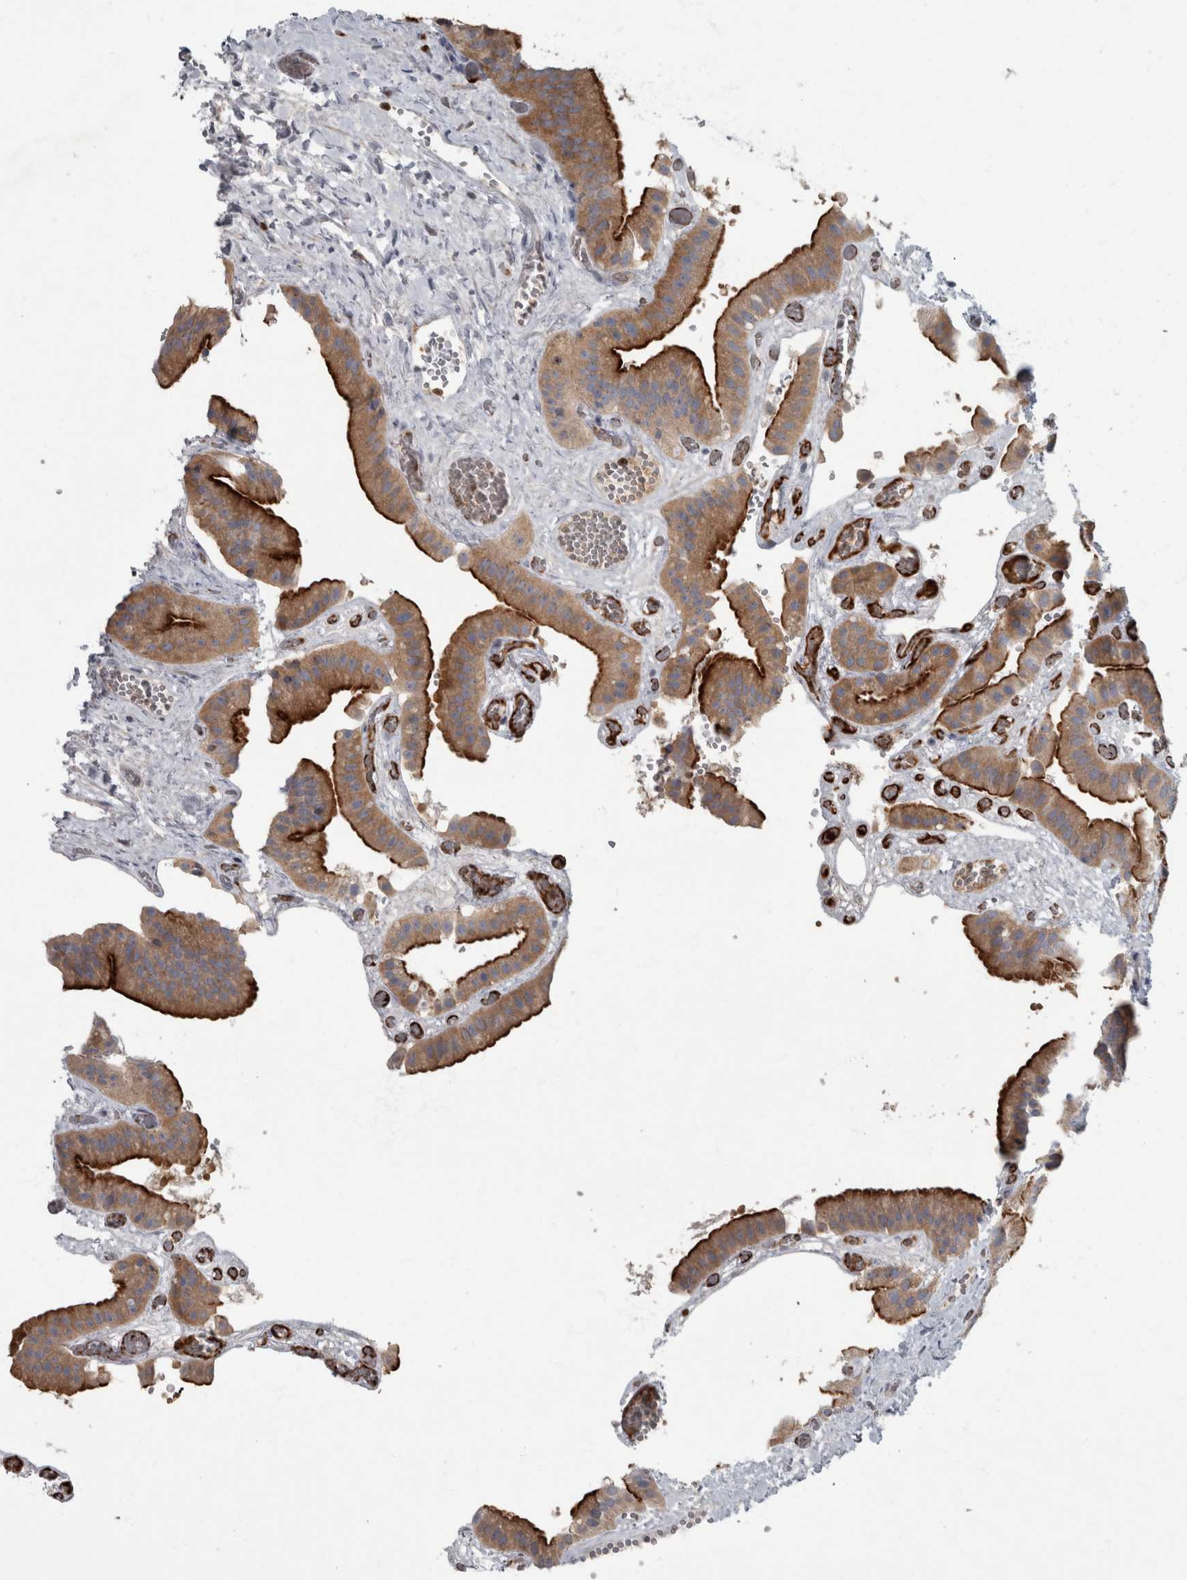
{"staining": {"intensity": "strong", "quantity": ">75%", "location": "cytoplasmic/membranous"}, "tissue": "gallbladder", "cell_type": "Glandular cells", "image_type": "normal", "snomed": [{"axis": "morphology", "description": "Normal tissue, NOS"}, {"axis": "topography", "description": "Gallbladder"}], "caption": "Immunohistochemistry (IHC) histopathology image of benign gallbladder: human gallbladder stained using immunohistochemistry exhibits high levels of strong protein expression localized specifically in the cytoplasmic/membranous of glandular cells, appearing as a cytoplasmic/membranous brown color.", "gene": "CDC42BPG", "patient": {"sex": "female", "age": 64}}